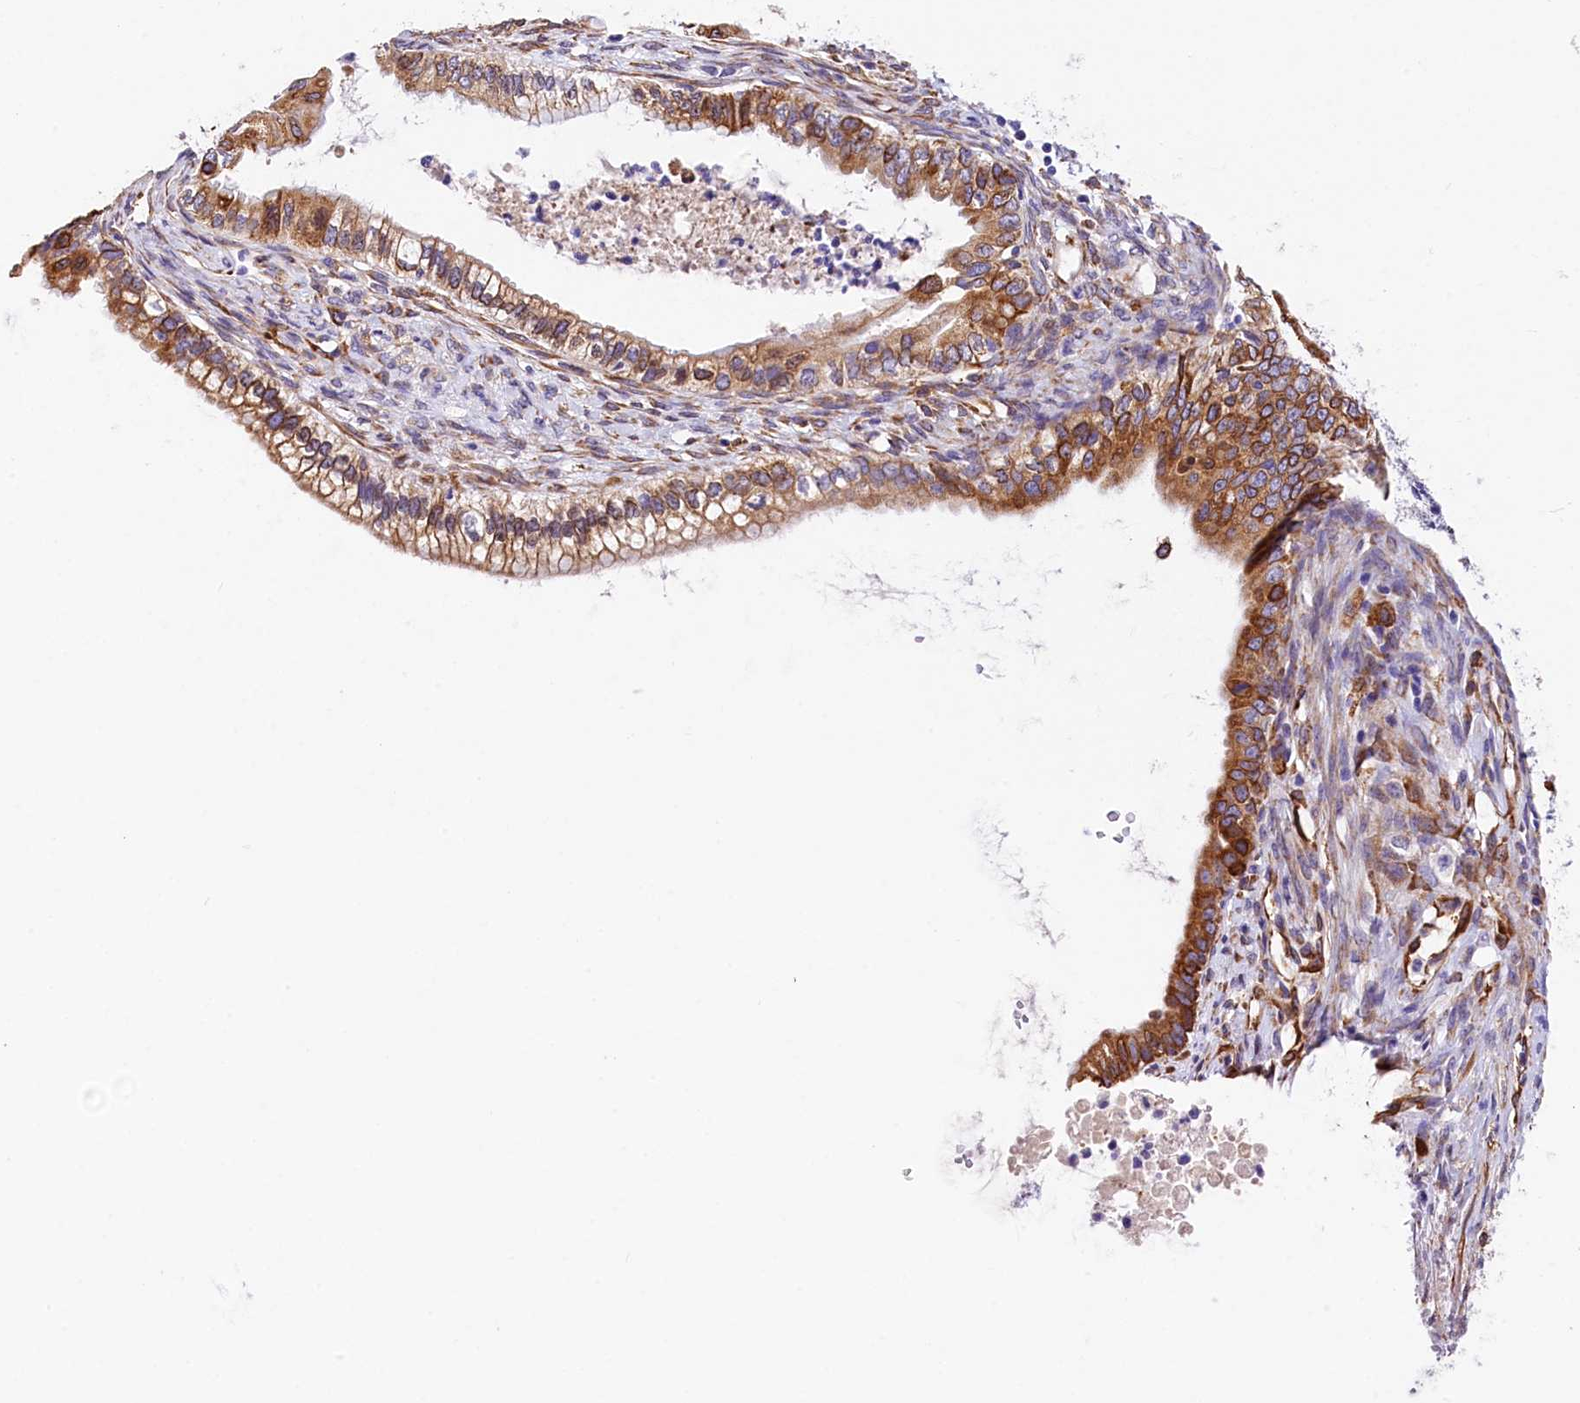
{"staining": {"intensity": "moderate", "quantity": "25%-75%", "location": "cytoplasmic/membranous"}, "tissue": "ovarian cancer", "cell_type": "Tumor cells", "image_type": "cancer", "snomed": [{"axis": "morphology", "description": "Cystadenocarcinoma, mucinous, NOS"}, {"axis": "topography", "description": "Ovary"}], "caption": "The immunohistochemical stain highlights moderate cytoplasmic/membranous positivity in tumor cells of ovarian cancer tissue.", "gene": "ITGA1", "patient": {"sex": "female", "age": 80}}